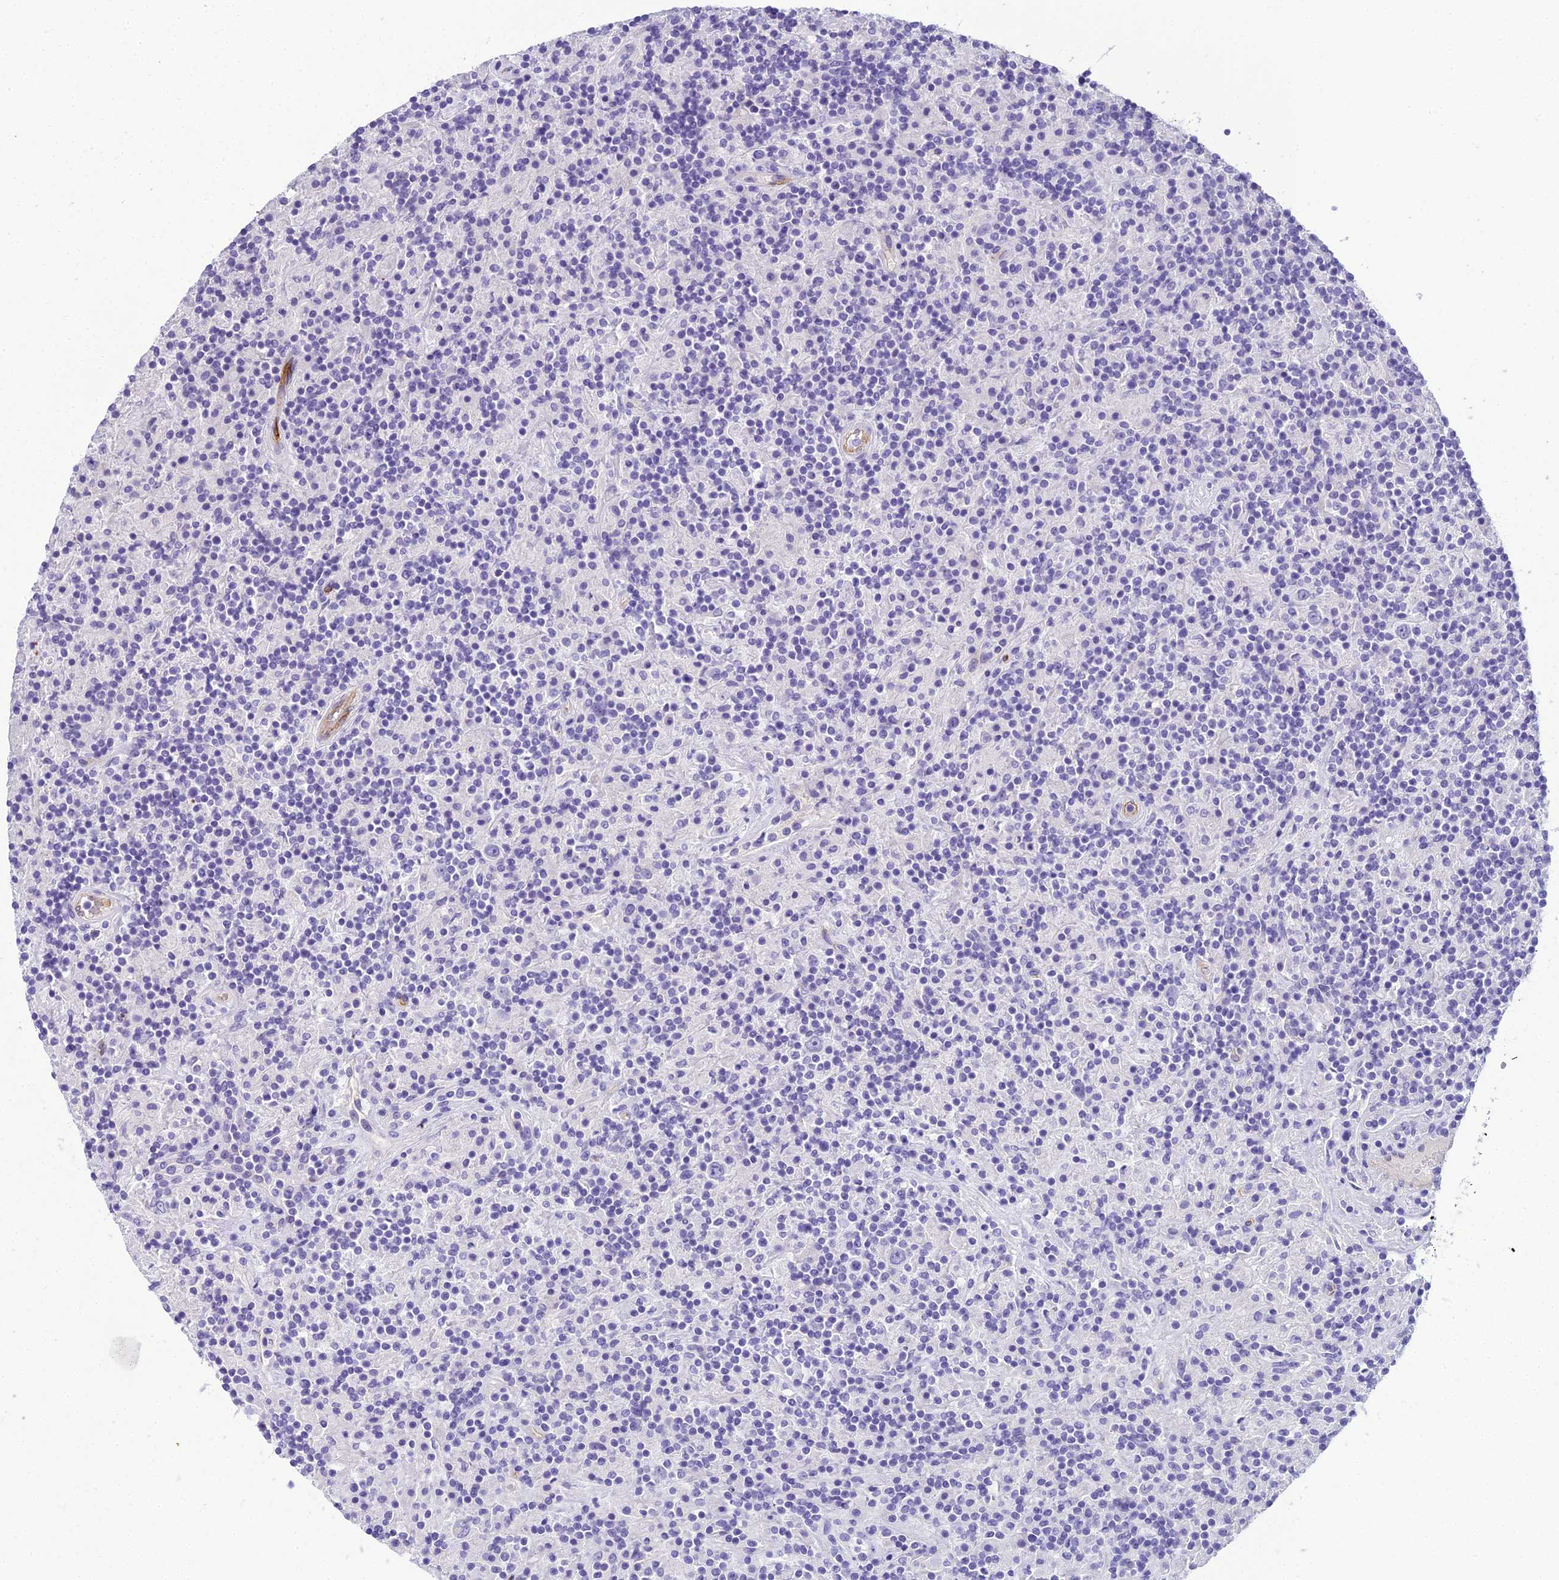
{"staining": {"intensity": "negative", "quantity": "none", "location": "none"}, "tissue": "lymphoma", "cell_type": "Tumor cells", "image_type": "cancer", "snomed": [{"axis": "morphology", "description": "Hodgkin's disease, NOS"}, {"axis": "topography", "description": "Lymph node"}], "caption": "High magnification brightfield microscopy of Hodgkin's disease stained with DAB (3,3'-diaminobenzidine) (brown) and counterstained with hematoxylin (blue): tumor cells show no significant staining.", "gene": "NINJ1", "patient": {"sex": "male", "age": 70}}